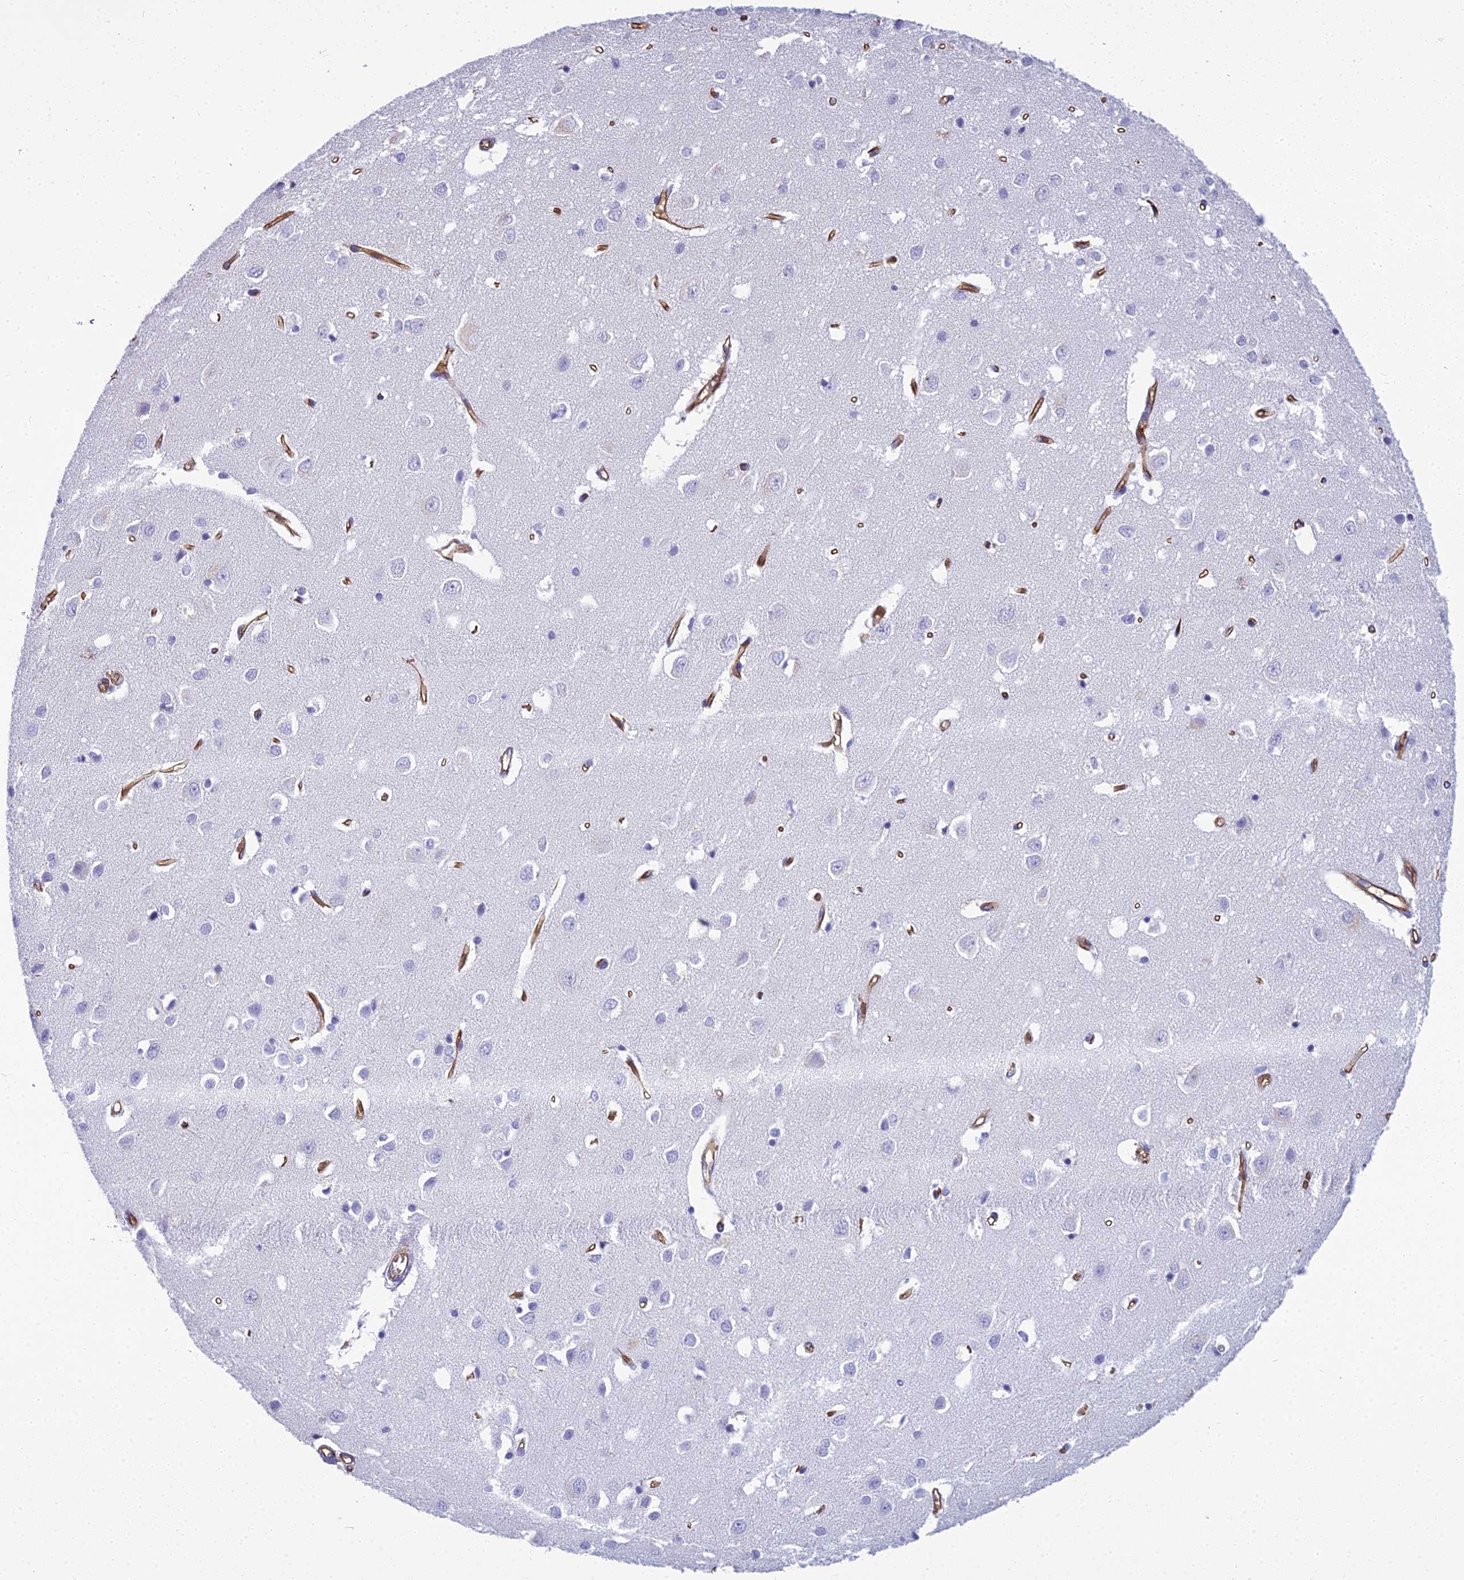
{"staining": {"intensity": "moderate", "quantity": ">75%", "location": "cytoplasmic/membranous"}, "tissue": "cerebral cortex", "cell_type": "Endothelial cells", "image_type": "normal", "snomed": [{"axis": "morphology", "description": "Normal tissue, NOS"}, {"axis": "topography", "description": "Cerebral cortex"}], "caption": "A brown stain shows moderate cytoplasmic/membranous expression of a protein in endothelial cells of unremarkable human cerebral cortex.", "gene": "NINJ1", "patient": {"sex": "female", "age": 64}}